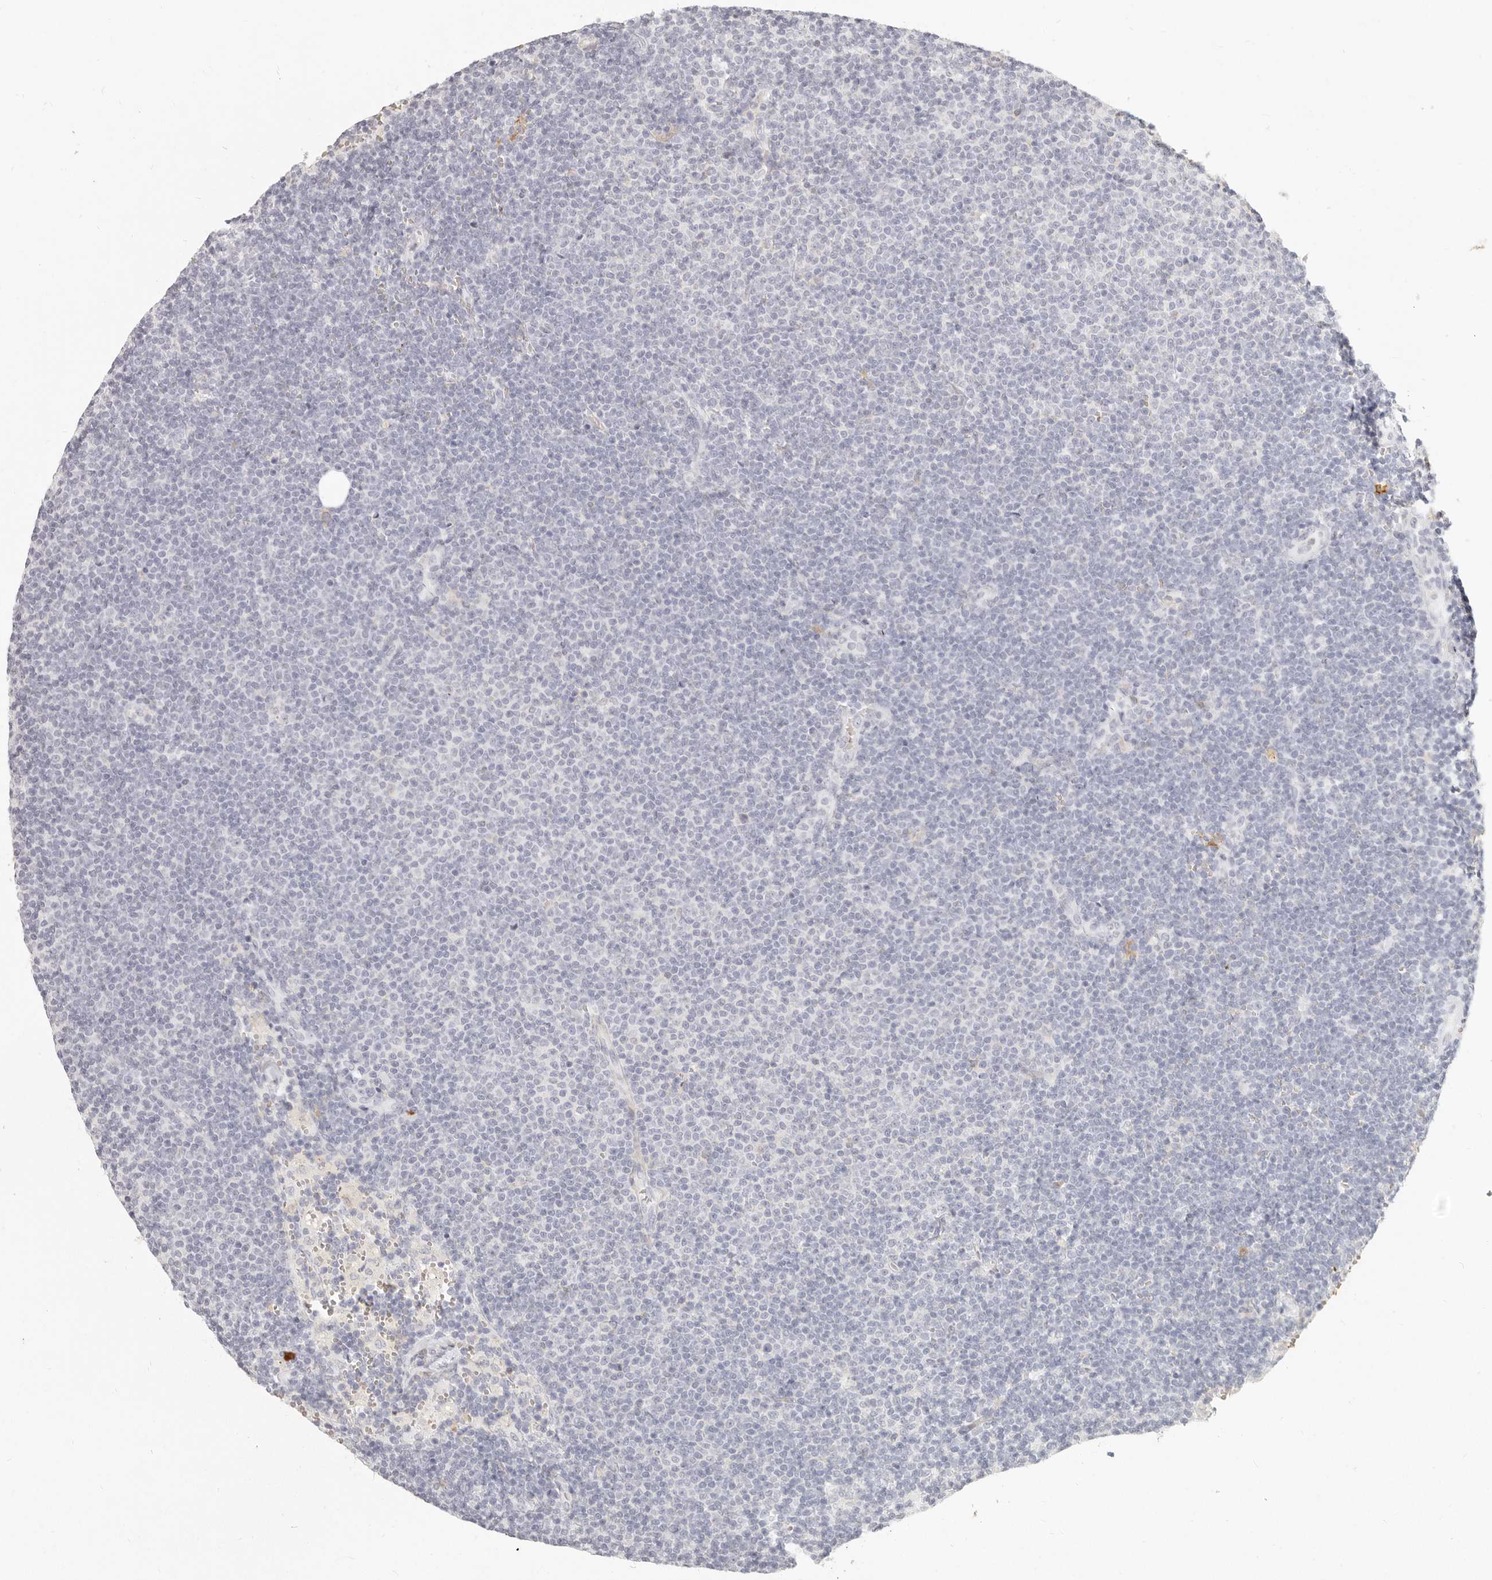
{"staining": {"intensity": "negative", "quantity": "none", "location": "none"}, "tissue": "lymphoma", "cell_type": "Tumor cells", "image_type": "cancer", "snomed": [{"axis": "morphology", "description": "Malignant lymphoma, non-Hodgkin's type, Low grade"}, {"axis": "topography", "description": "Lymph node"}], "caption": "Histopathology image shows no protein positivity in tumor cells of low-grade malignant lymphoma, non-Hodgkin's type tissue.", "gene": "NIBAN1", "patient": {"sex": "female", "age": 53}}